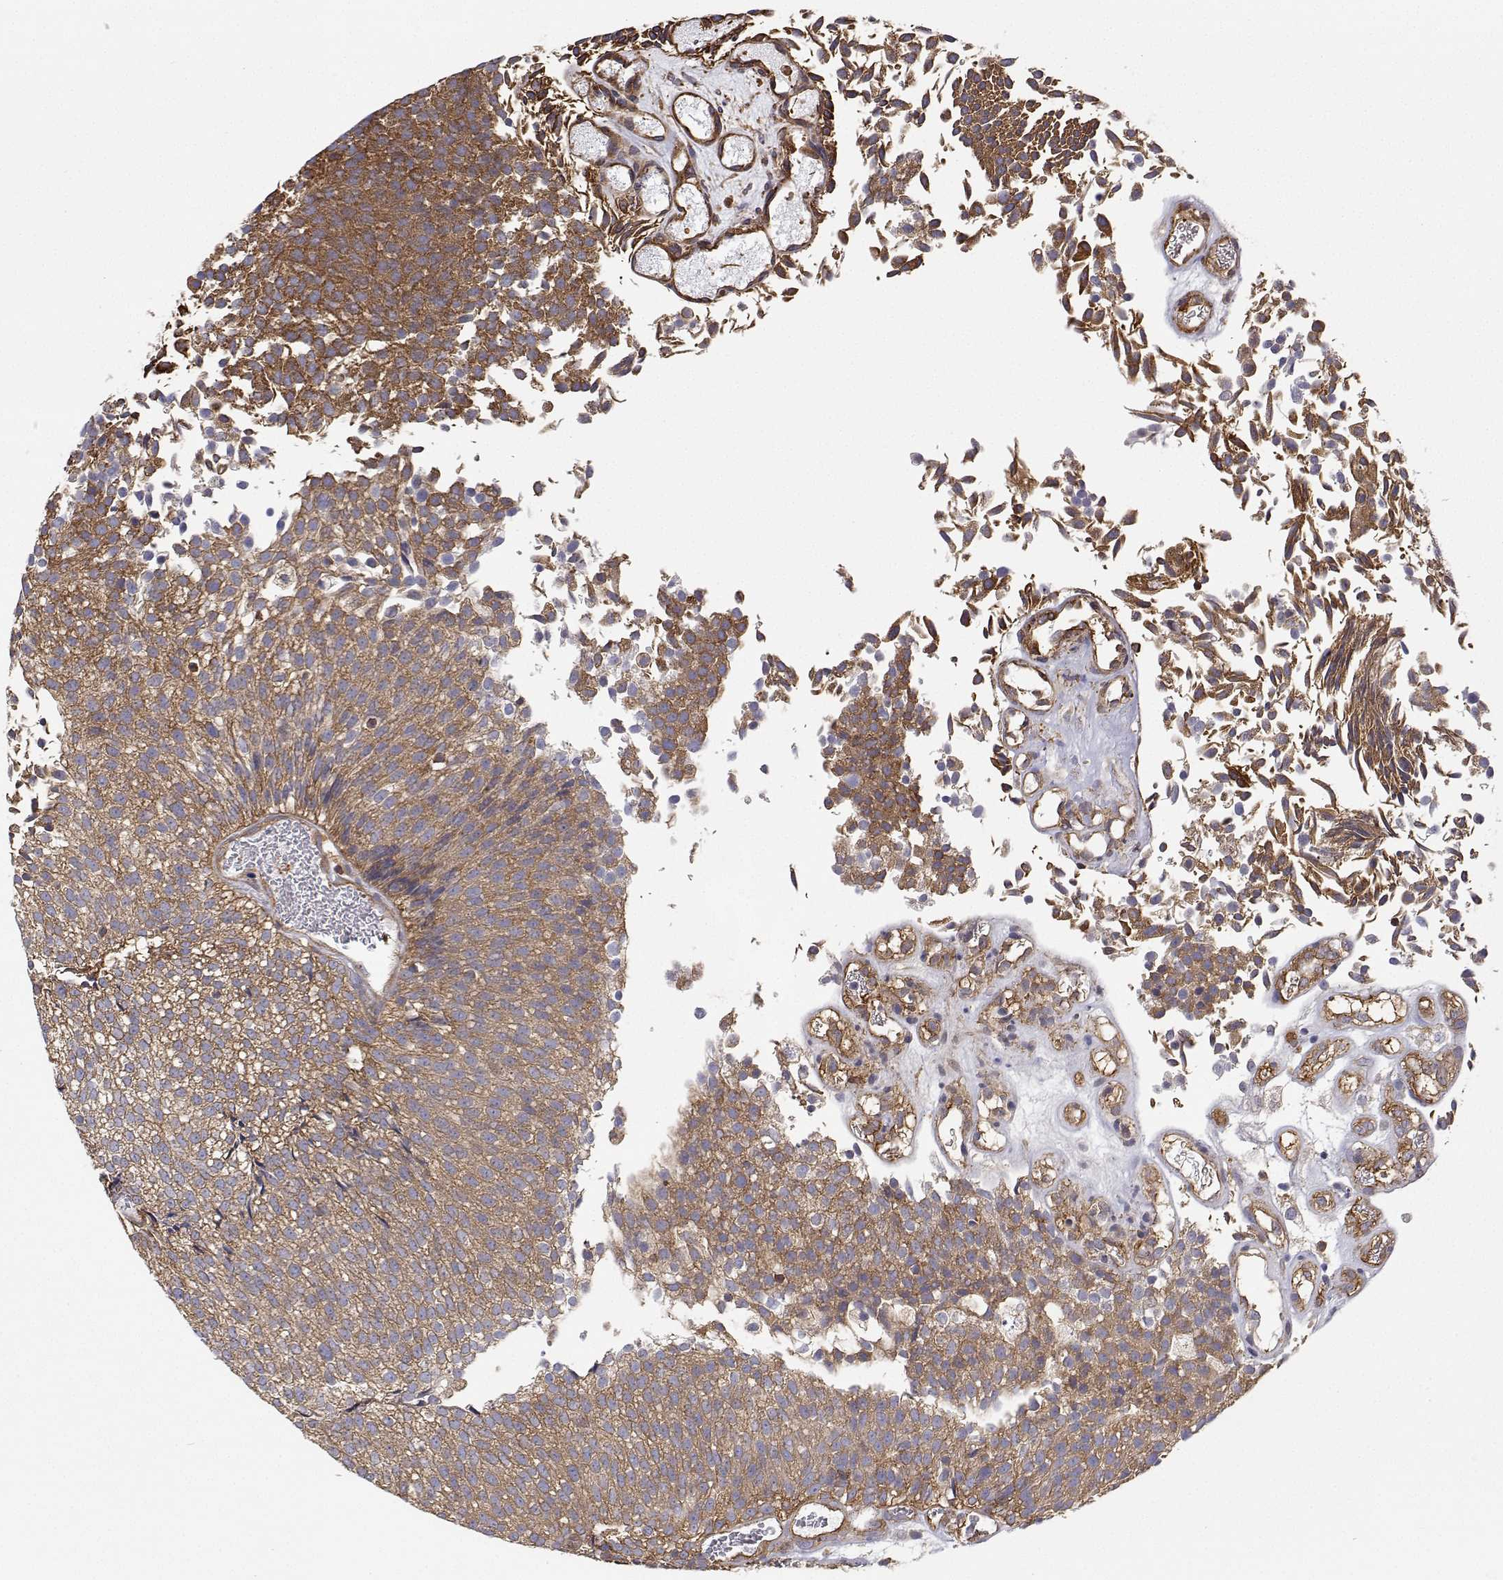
{"staining": {"intensity": "moderate", "quantity": ">75%", "location": "cytoplasmic/membranous"}, "tissue": "urothelial cancer", "cell_type": "Tumor cells", "image_type": "cancer", "snomed": [{"axis": "morphology", "description": "Urothelial carcinoma, Low grade"}, {"axis": "topography", "description": "Urinary bladder"}], "caption": "Brown immunohistochemical staining in human urothelial cancer demonstrates moderate cytoplasmic/membranous positivity in about >75% of tumor cells. Using DAB (brown) and hematoxylin (blue) stains, captured at high magnification using brightfield microscopy.", "gene": "MYH9", "patient": {"sex": "female", "age": 79}}